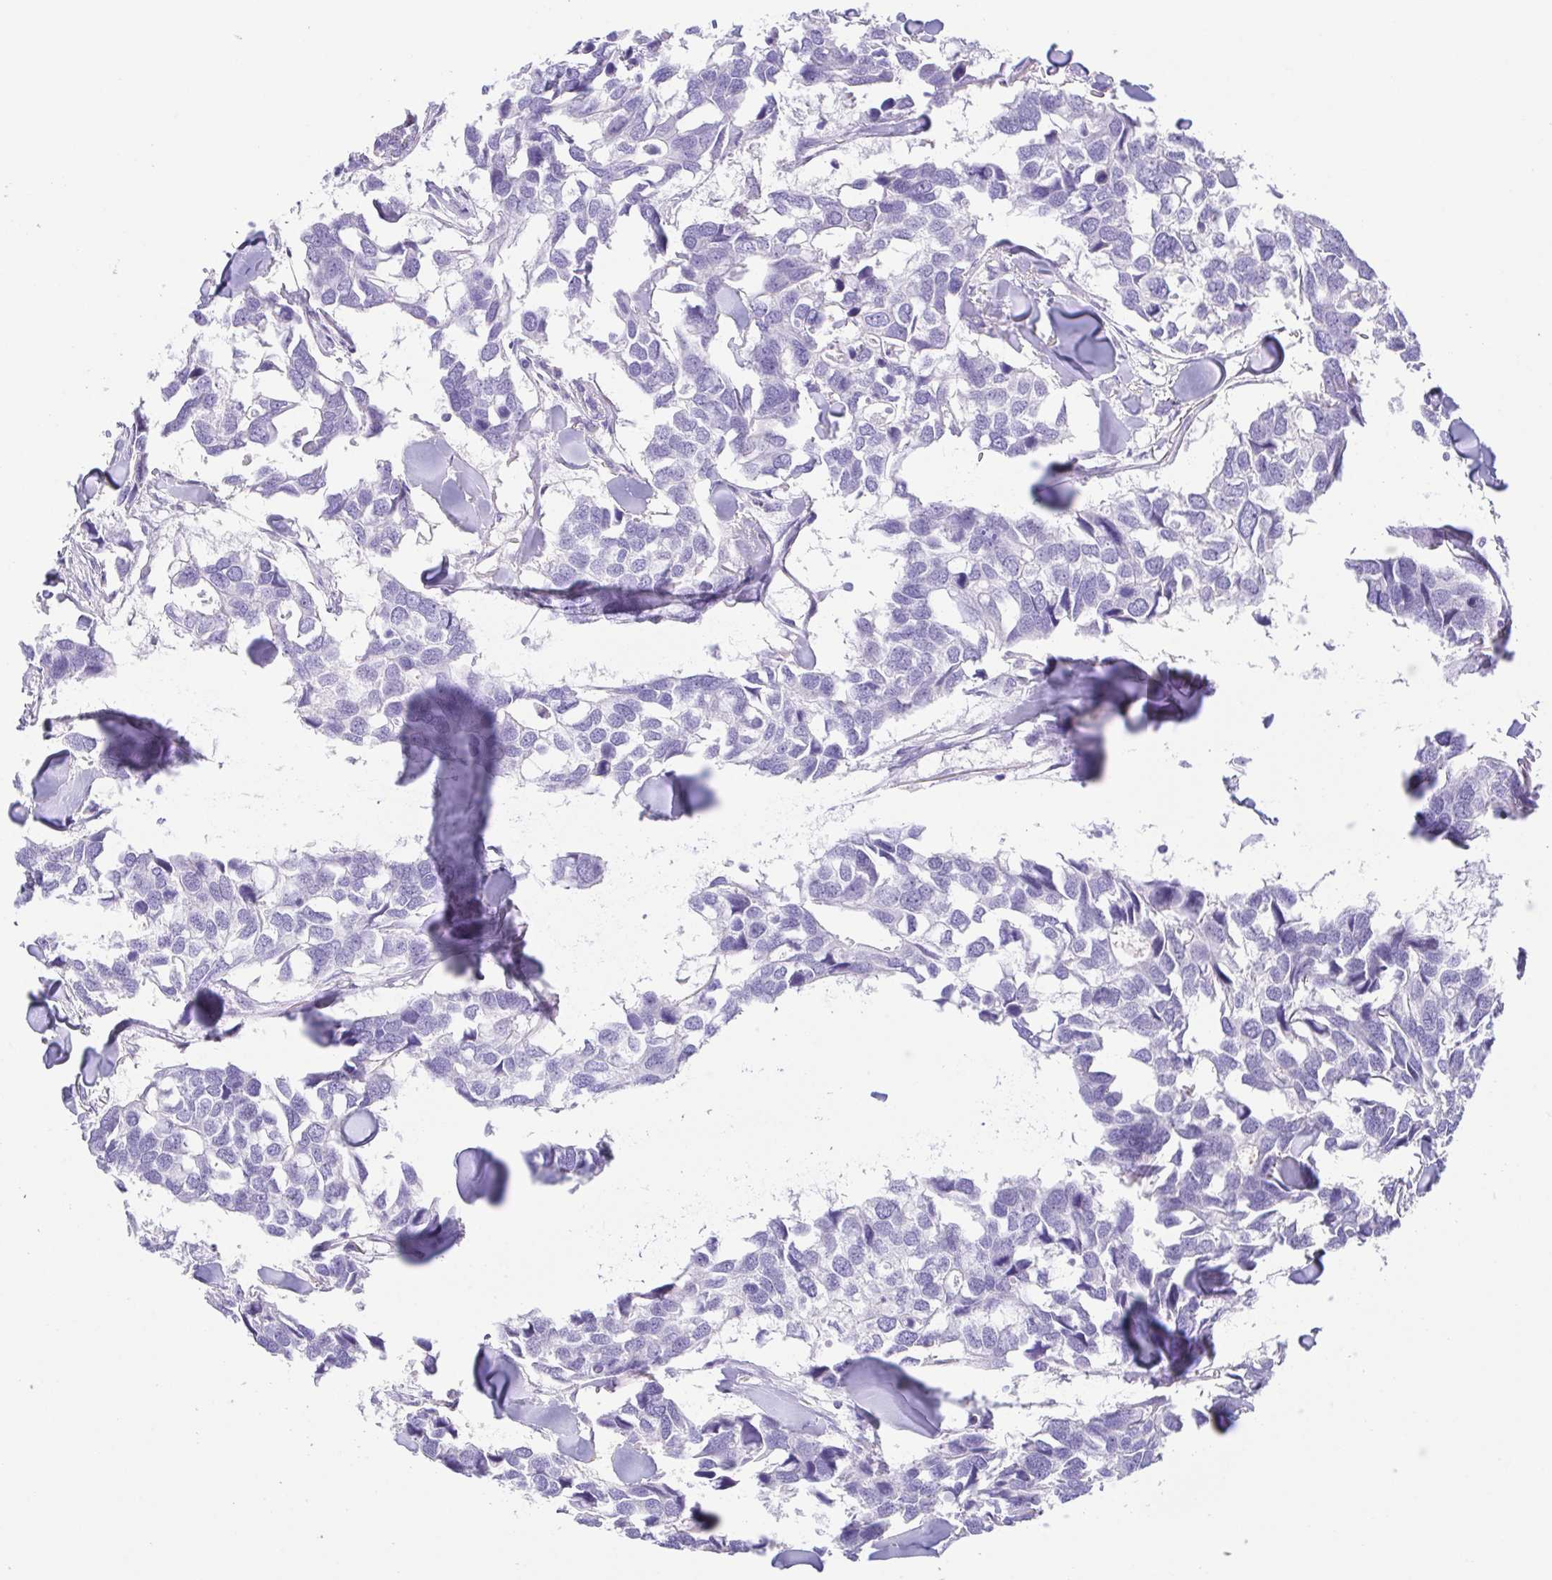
{"staining": {"intensity": "negative", "quantity": "none", "location": "none"}, "tissue": "breast cancer", "cell_type": "Tumor cells", "image_type": "cancer", "snomed": [{"axis": "morphology", "description": "Duct carcinoma"}, {"axis": "topography", "description": "Breast"}], "caption": "Immunohistochemistry (IHC) of human infiltrating ductal carcinoma (breast) exhibits no positivity in tumor cells. (IHC, brightfield microscopy, high magnification).", "gene": "ARPP21", "patient": {"sex": "female", "age": 83}}